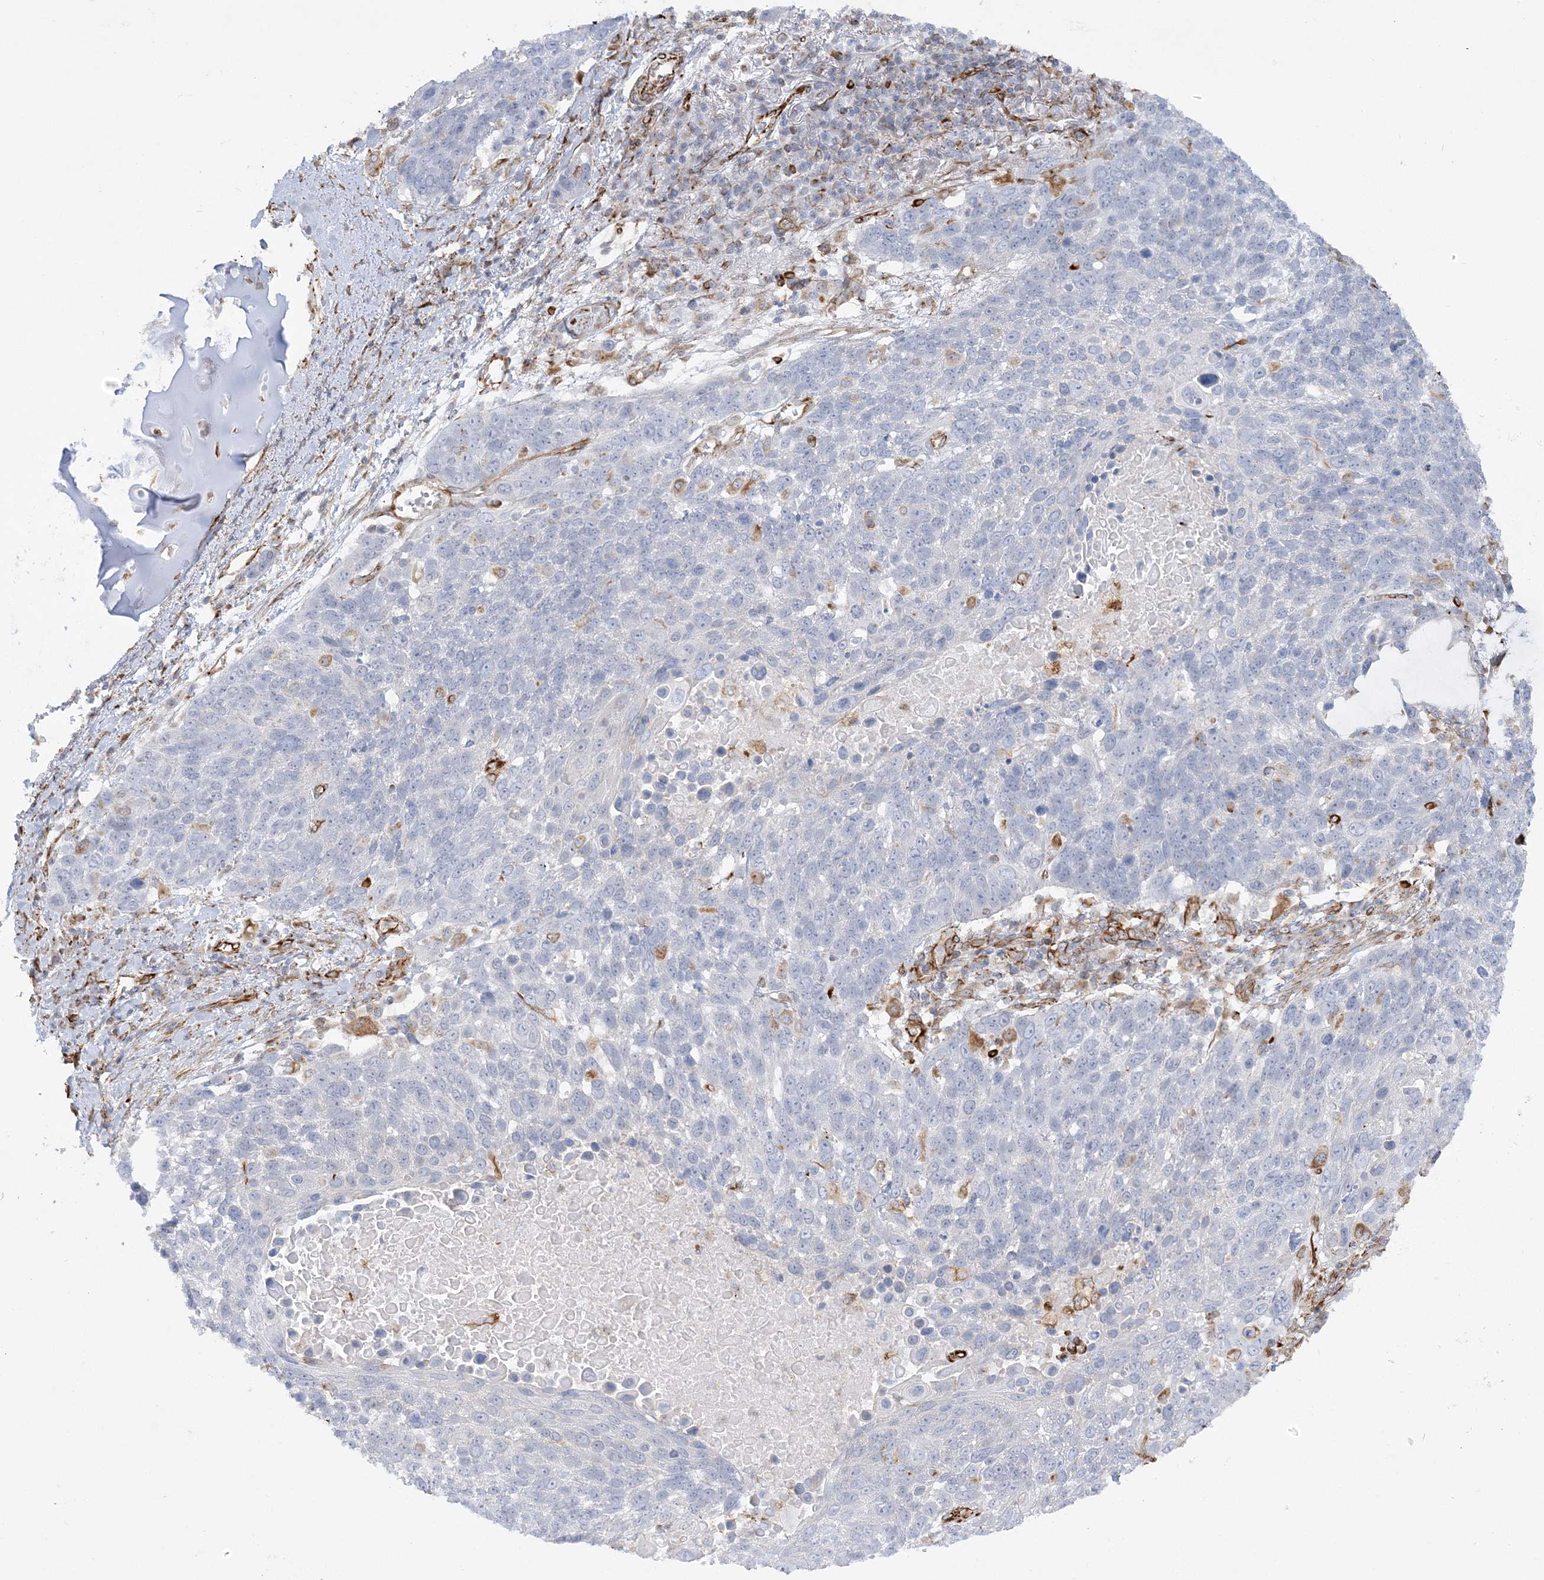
{"staining": {"intensity": "negative", "quantity": "none", "location": "none"}, "tissue": "lung cancer", "cell_type": "Tumor cells", "image_type": "cancer", "snomed": [{"axis": "morphology", "description": "Squamous cell carcinoma, NOS"}, {"axis": "topography", "description": "Lung"}], "caption": "IHC of human lung cancer (squamous cell carcinoma) exhibits no expression in tumor cells. (Immunohistochemistry (ihc), brightfield microscopy, high magnification).", "gene": "SCLT1", "patient": {"sex": "male", "age": 66}}